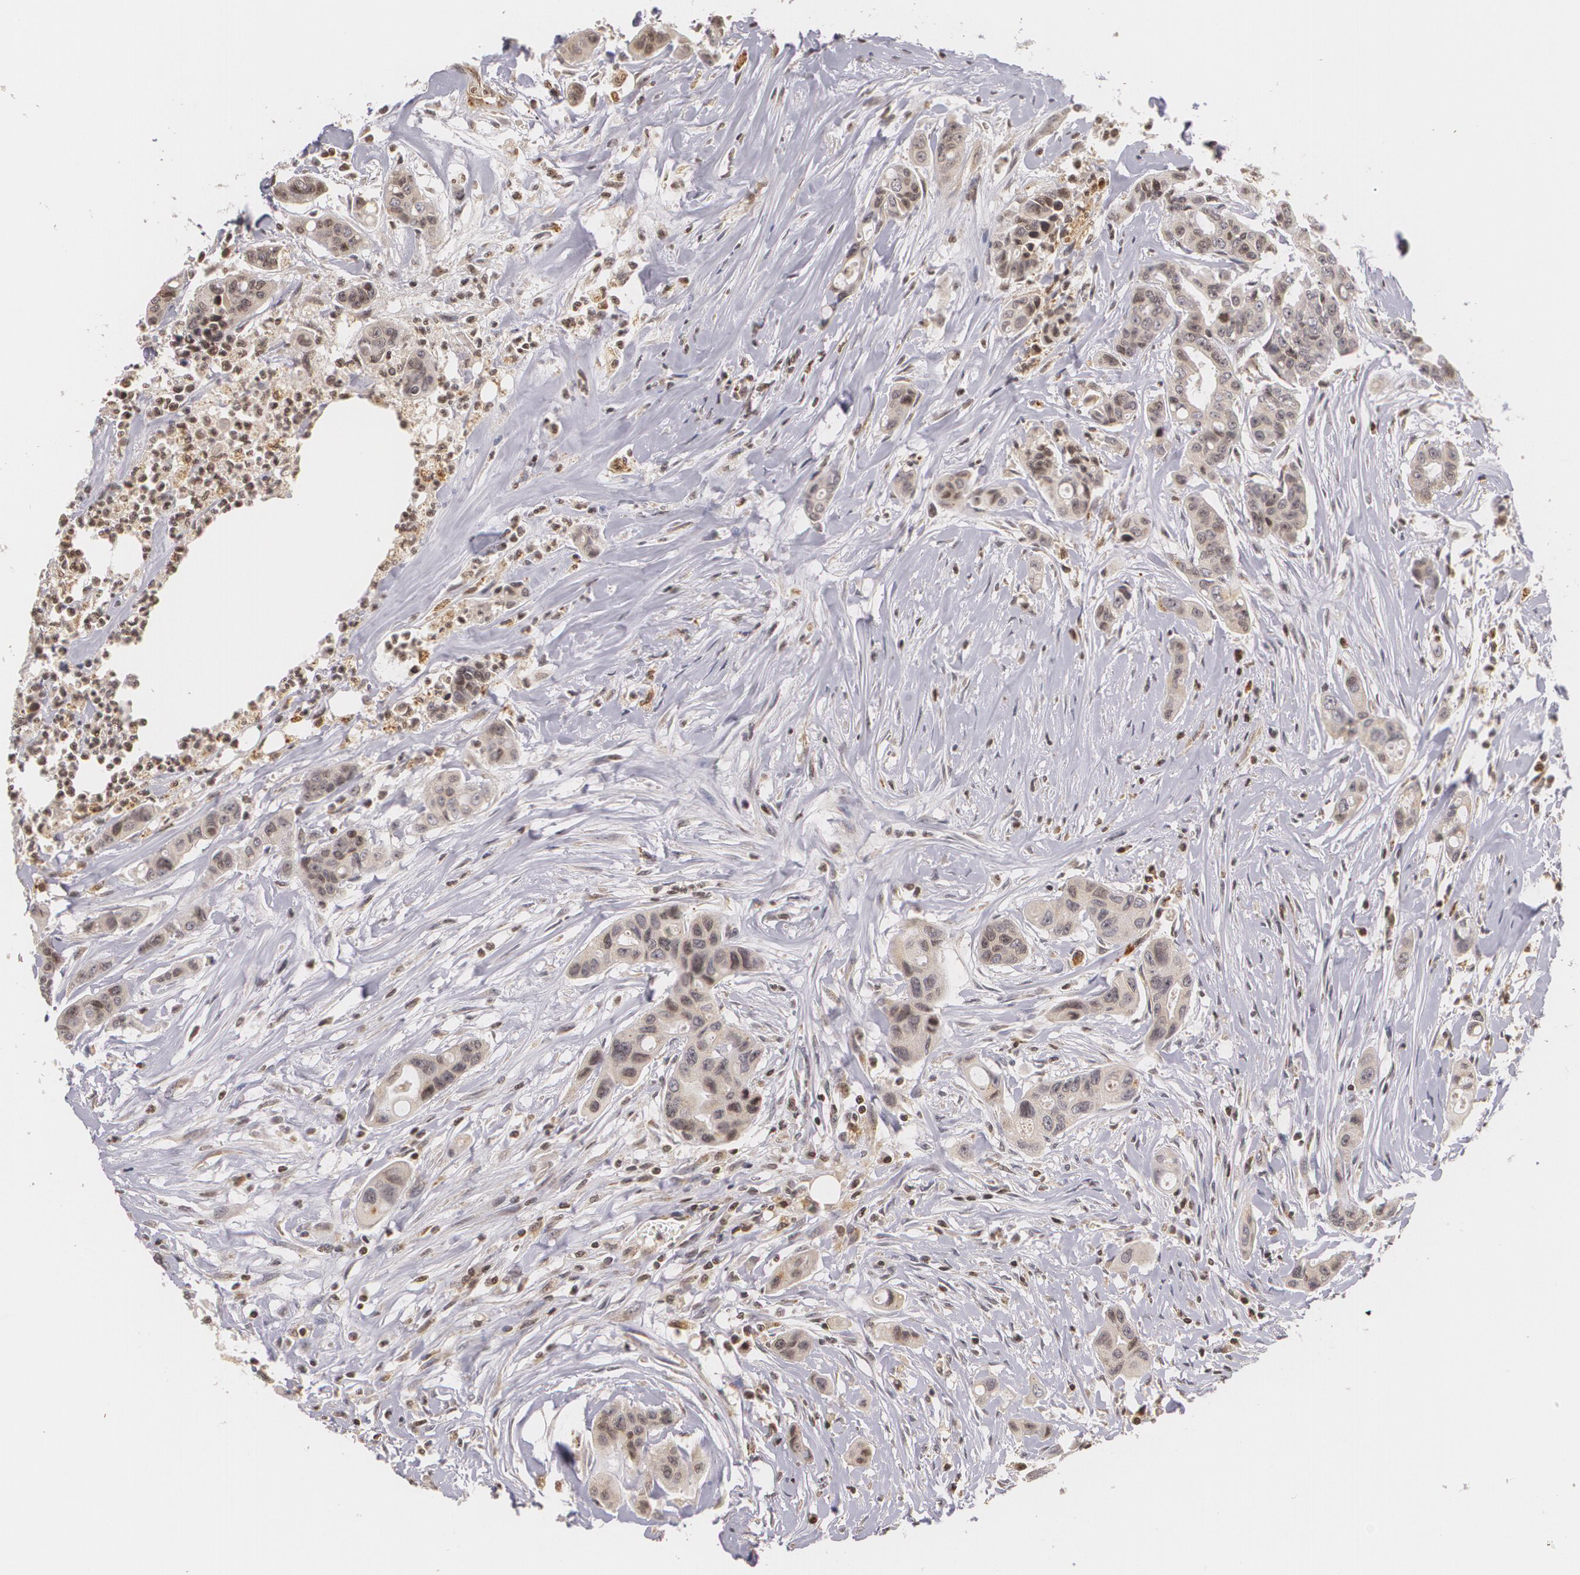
{"staining": {"intensity": "weak", "quantity": "<25%", "location": "cytoplasmic/membranous,nuclear"}, "tissue": "colorectal cancer", "cell_type": "Tumor cells", "image_type": "cancer", "snomed": [{"axis": "morphology", "description": "Adenocarcinoma, NOS"}, {"axis": "topography", "description": "Colon"}], "caption": "This histopathology image is of colorectal cancer (adenocarcinoma) stained with immunohistochemistry (IHC) to label a protein in brown with the nuclei are counter-stained blue. There is no positivity in tumor cells.", "gene": "VAV3", "patient": {"sex": "female", "age": 70}}